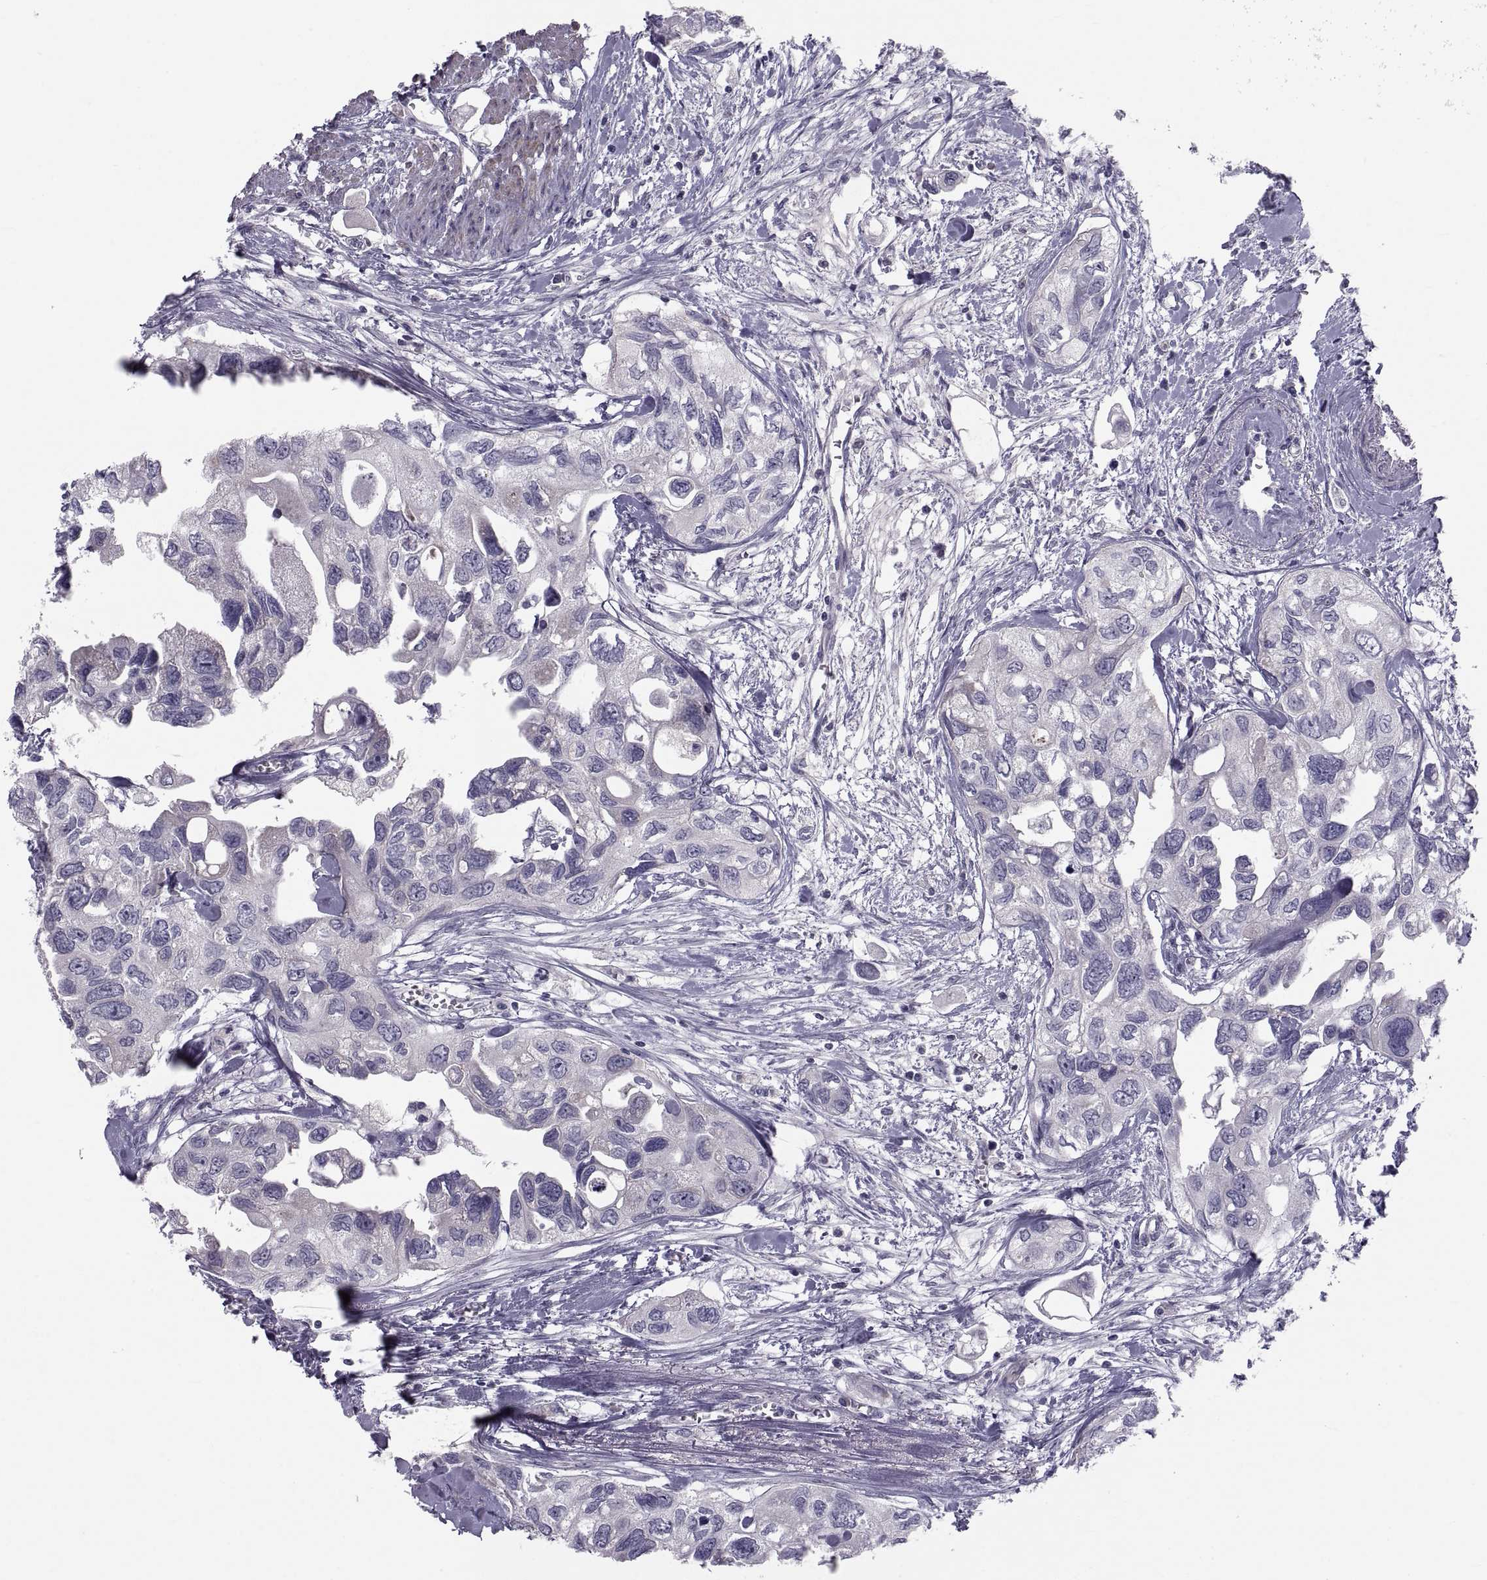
{"staining": {"intensity": "negative", "quantity": "none", "location": "none"}, "tissue": "urothelial cancer", "cell_type": "Tumor cells", "image_type": "cancer", "snomed": [{"axis": "morphology", "description": "Urothelial carcinoma, High grade"}, {"axis": "topography", "description": "Urinary bladder"}], "caption": "High-grade urothelial carcinoma was stained to show a protein in brown. There is no significant expression in tumor cells. (Brightfield microscopy of DAB immunohistochemistry (IHC) at high magnification).", "gene": "PDZRN4", "patient": {"sex": "male", "age": 59}}